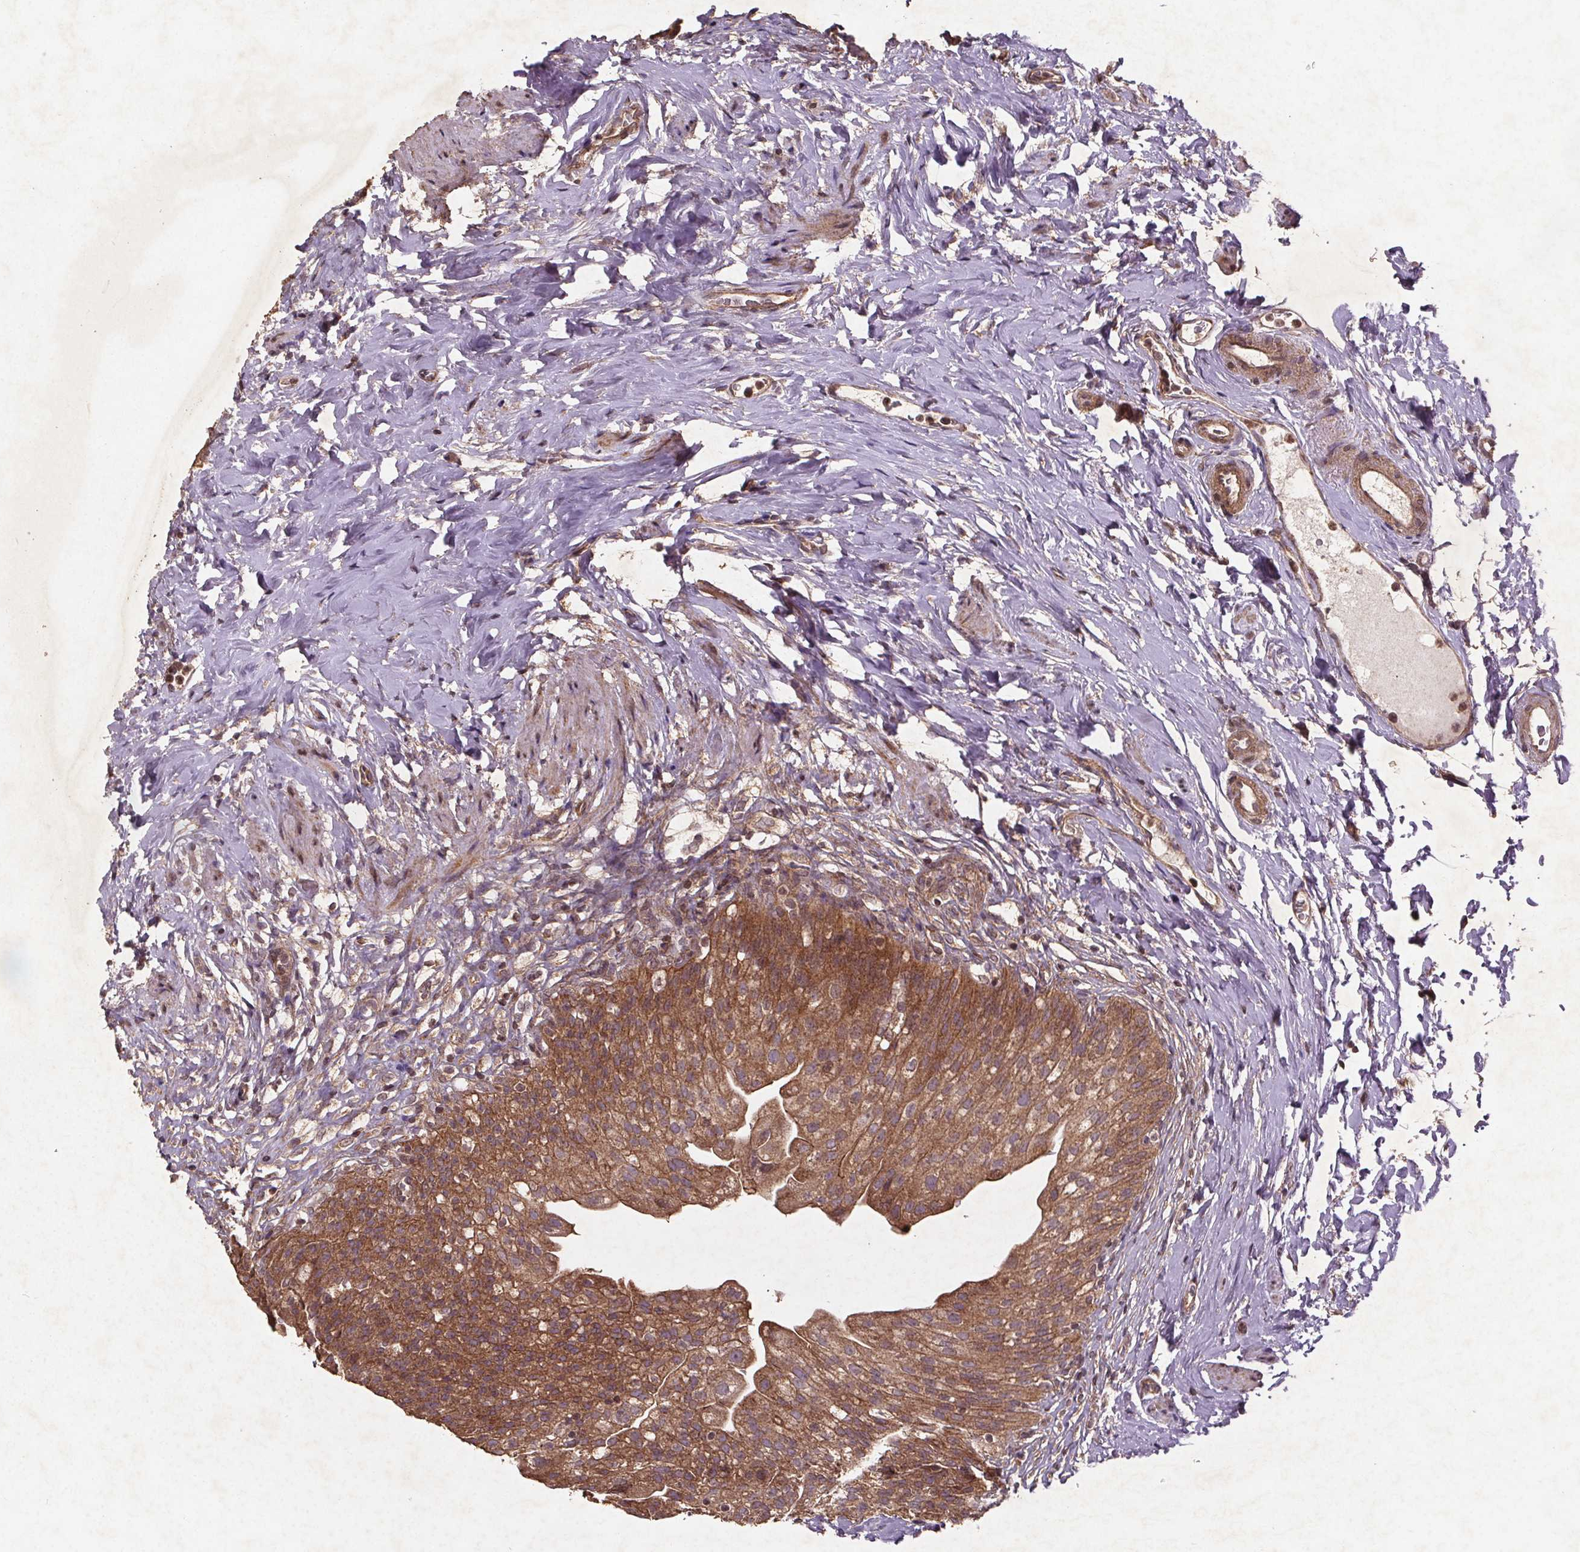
{"staining": {"intensity": "moderate", "quantity": ">75%", "location": "cytoplasmic/membranous"}, "tissue": "urinary bladder", "cell_type": "Urothelial cells", "image_type": "normal", "snomed": [{"axis": "morphology", "description": "Normal tissue, NOS"}, {"axis": "topography", "description": "Urinary bladder"}, {"axis": "topography", "description": "Prostate"}], "caption": "Moderate cytoplasmic/membranous expression for a protein is identified in about >75% of urothelial cells of normal urinary bladder using immunohistochemistry.", "gene": "STRN3", "patient": {"sex": "male", "age": 76}}